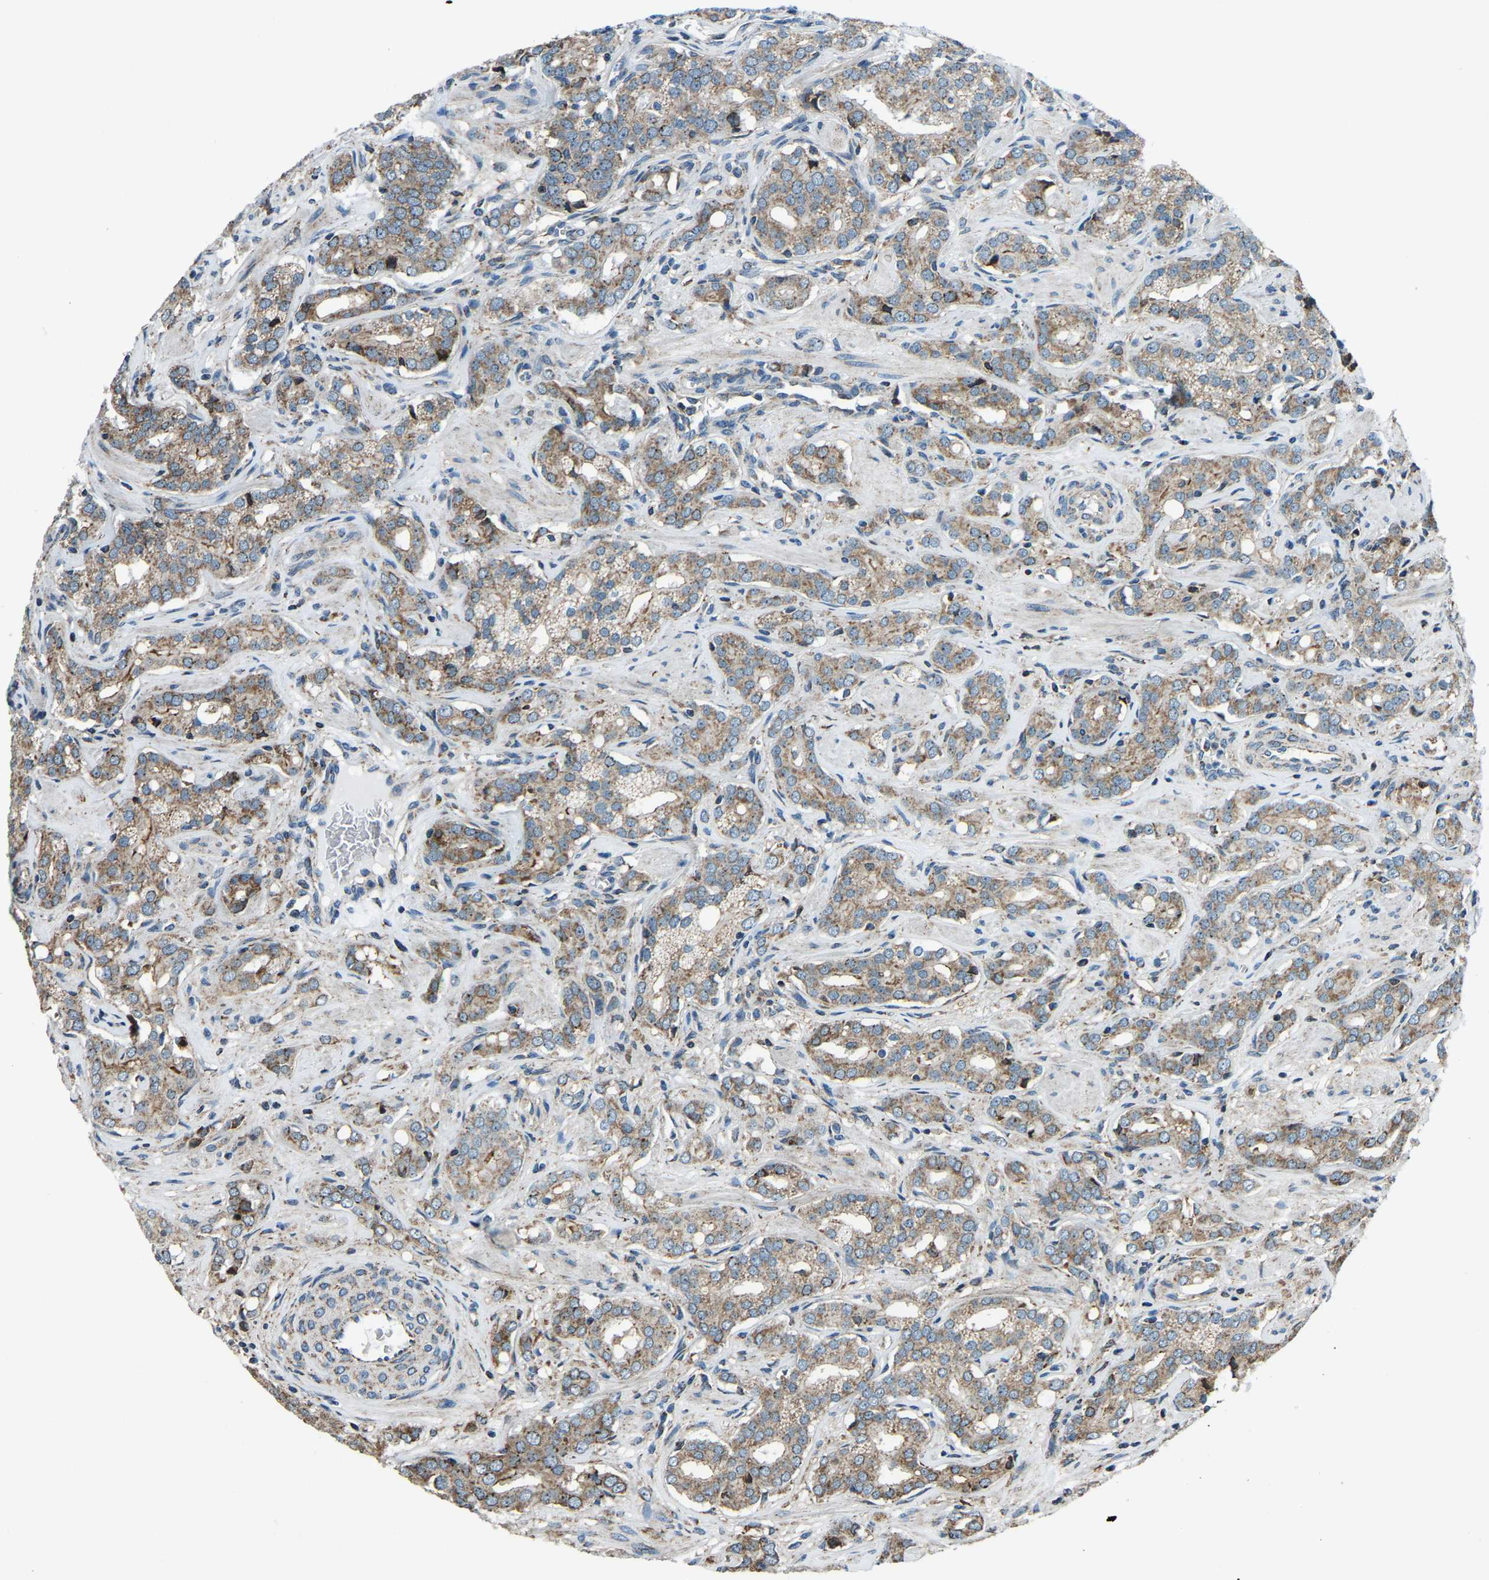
{"staining": {"intensity": "moderate", "quantity": ">75%", "location": "cytoplasmic/membranous"}, "tissue": "prostate cancer", "cell_type": "Tumor cells", "image_type": "cancer", "snomed": [{"axis": "morphology", "description": "Adenocarcinoma, High grade"}, {"axis": "topography", "description": "Prostate"}], "caption": "An image of human prostate cancer (high-grade adenocarcinoma) stained for a protein reveals moderate cytoplasmic/membranous brown staining in tumor cells.", "gene": "RBM33", "patient": {"sex": "male", "age": 52}}